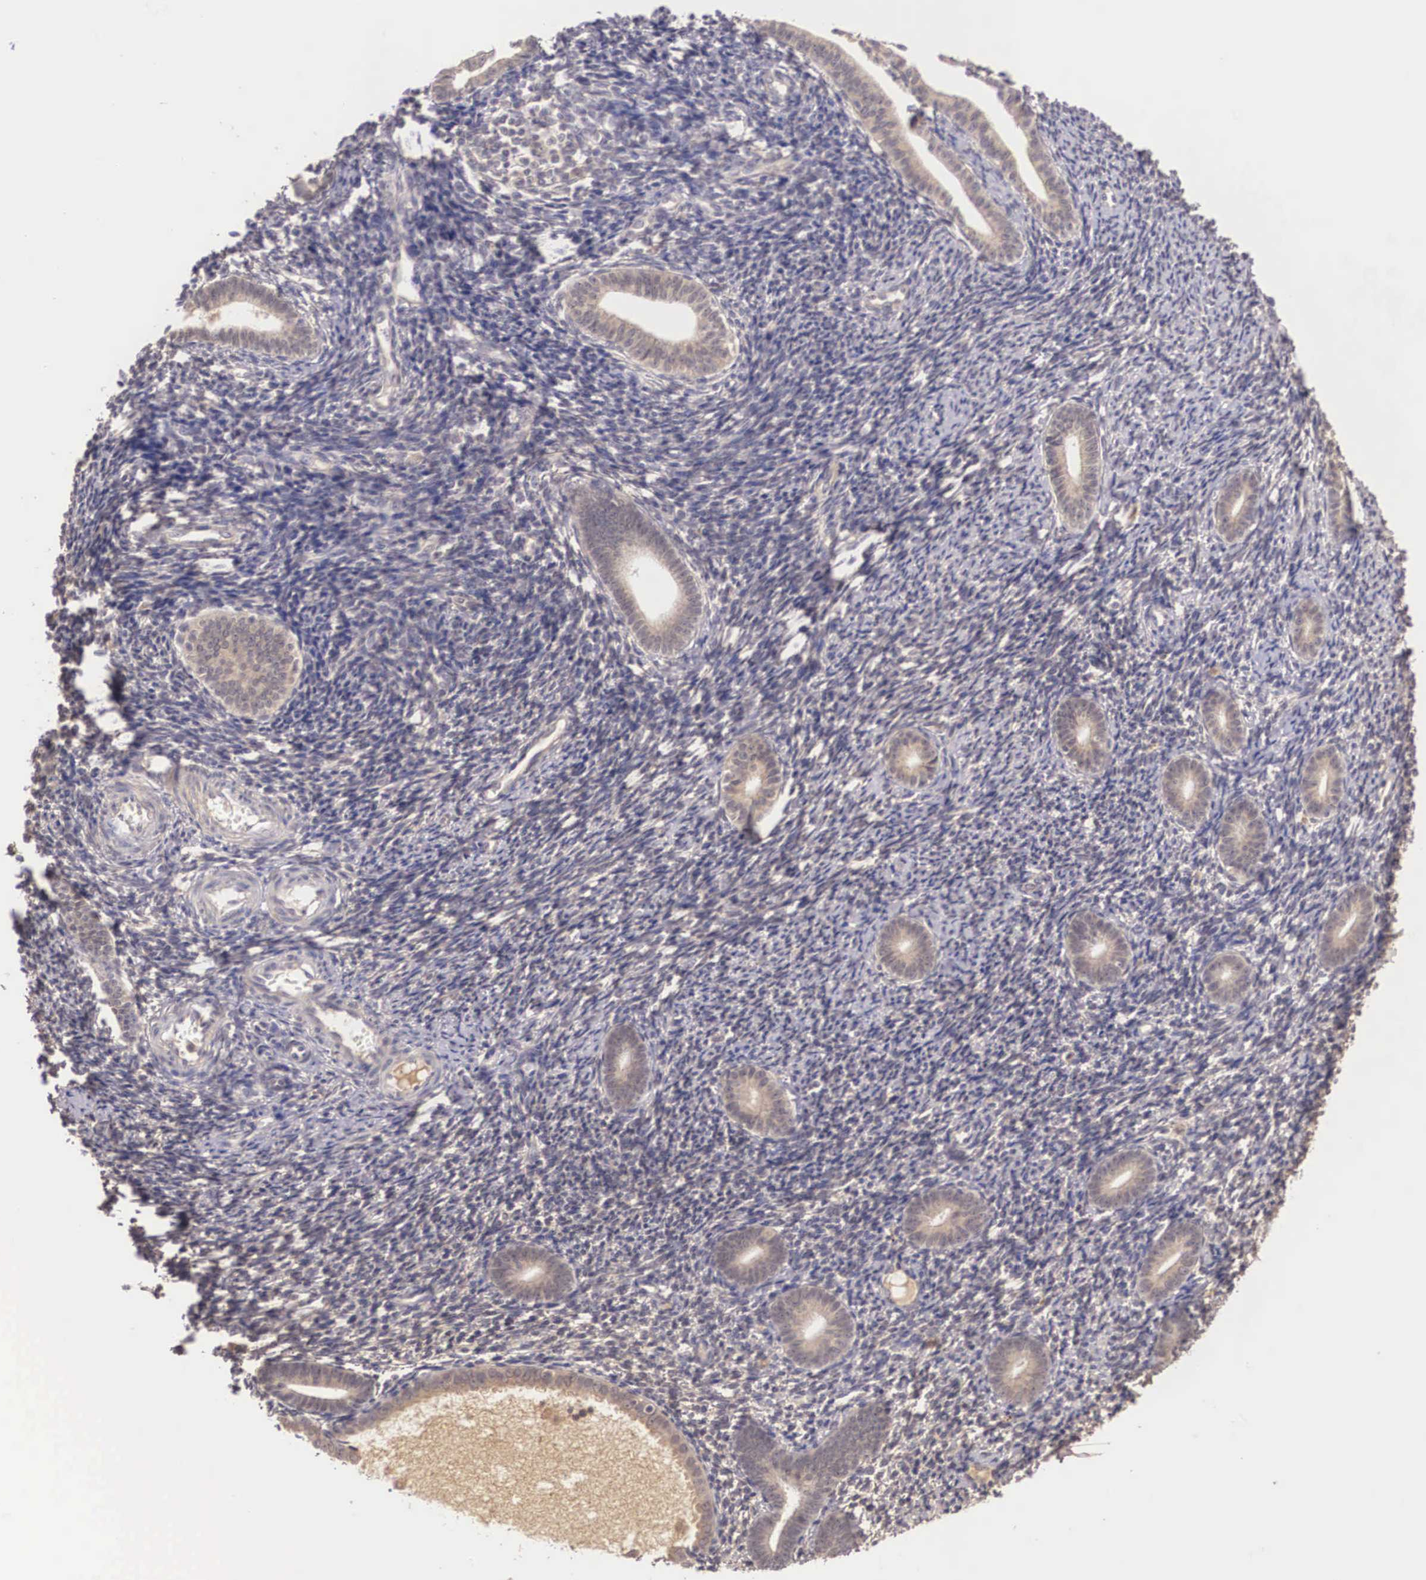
{"staining": {"intensity": "negative", "quantity": "none", "location": "none"}, "tissue": "endometrium", "cell_type": "Cells in endometrial stroma", "image_type": "normal", "snomed": [{"axis": "morphology", "description": "Normal tissue, NOS"}, {"axis": "topography", "description": "Endometrium"}], "caption": "An immunohistochemistry (IHC) micrograph of unremarkable endometrium is shown. There is no staining in cells in endometrial stroma of endometrium.", "gene": "BCL6", "patient": {"sex": "female", "age": 52}}